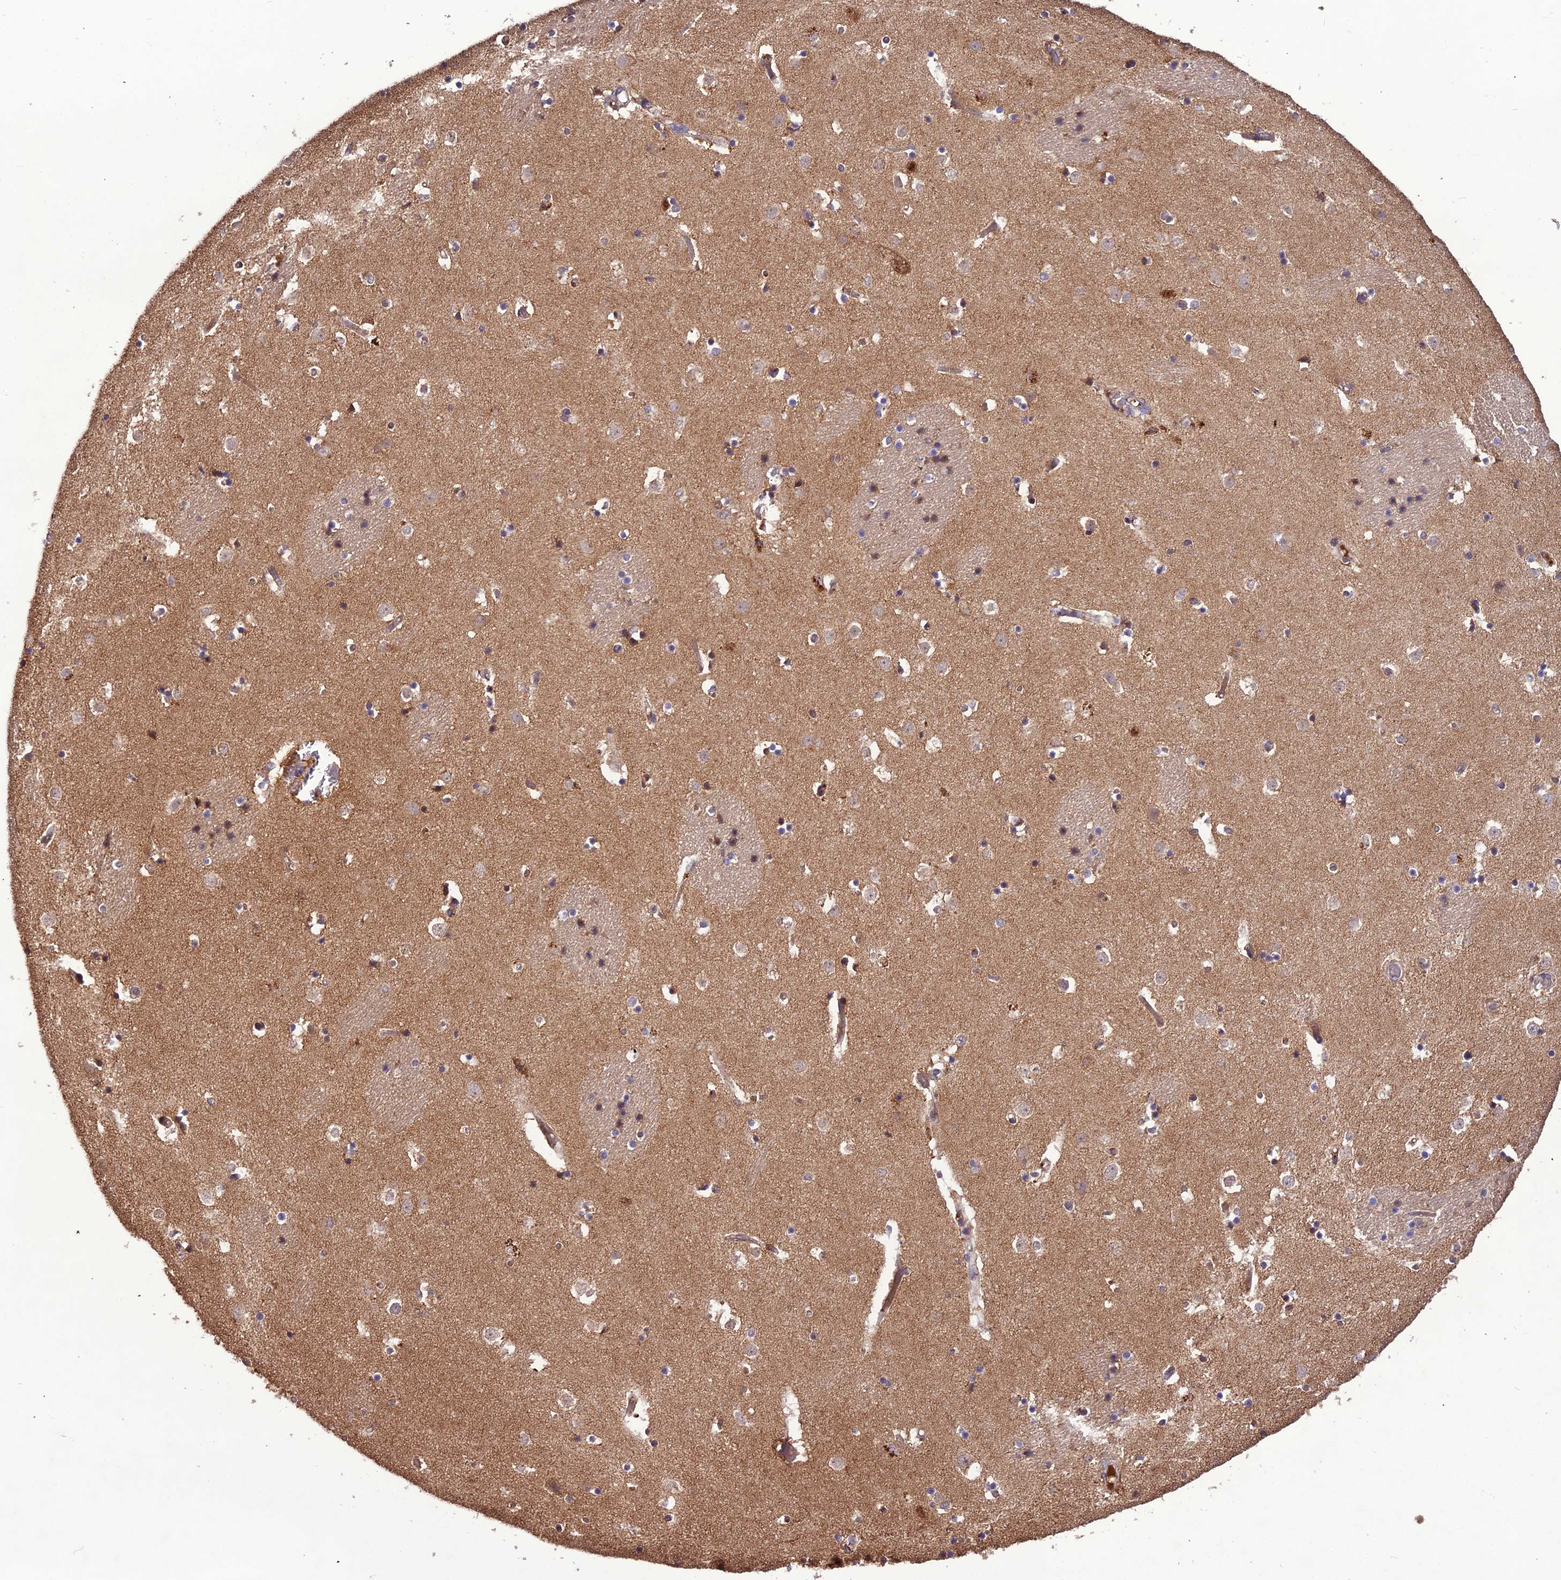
{"staining": {"intensity": "negative", "quantity": "none", "location": "none"}, "tissue": "caudate", "cell_type": "Glial cells", "image_type": "normal", "snomed": [{"axis": "morphology", "description": "Normal tissue, NOS"}, {"axis": "topography", "description": "Lateral ventricle wall"}], "caption": "High power microscopy histopathology image of an immunohistochemistry micrograph of normal caudate, revealing no significant expression in glial cells.", "gene": "KCTD16", "patient": {"sex": "female", "age": 52}}